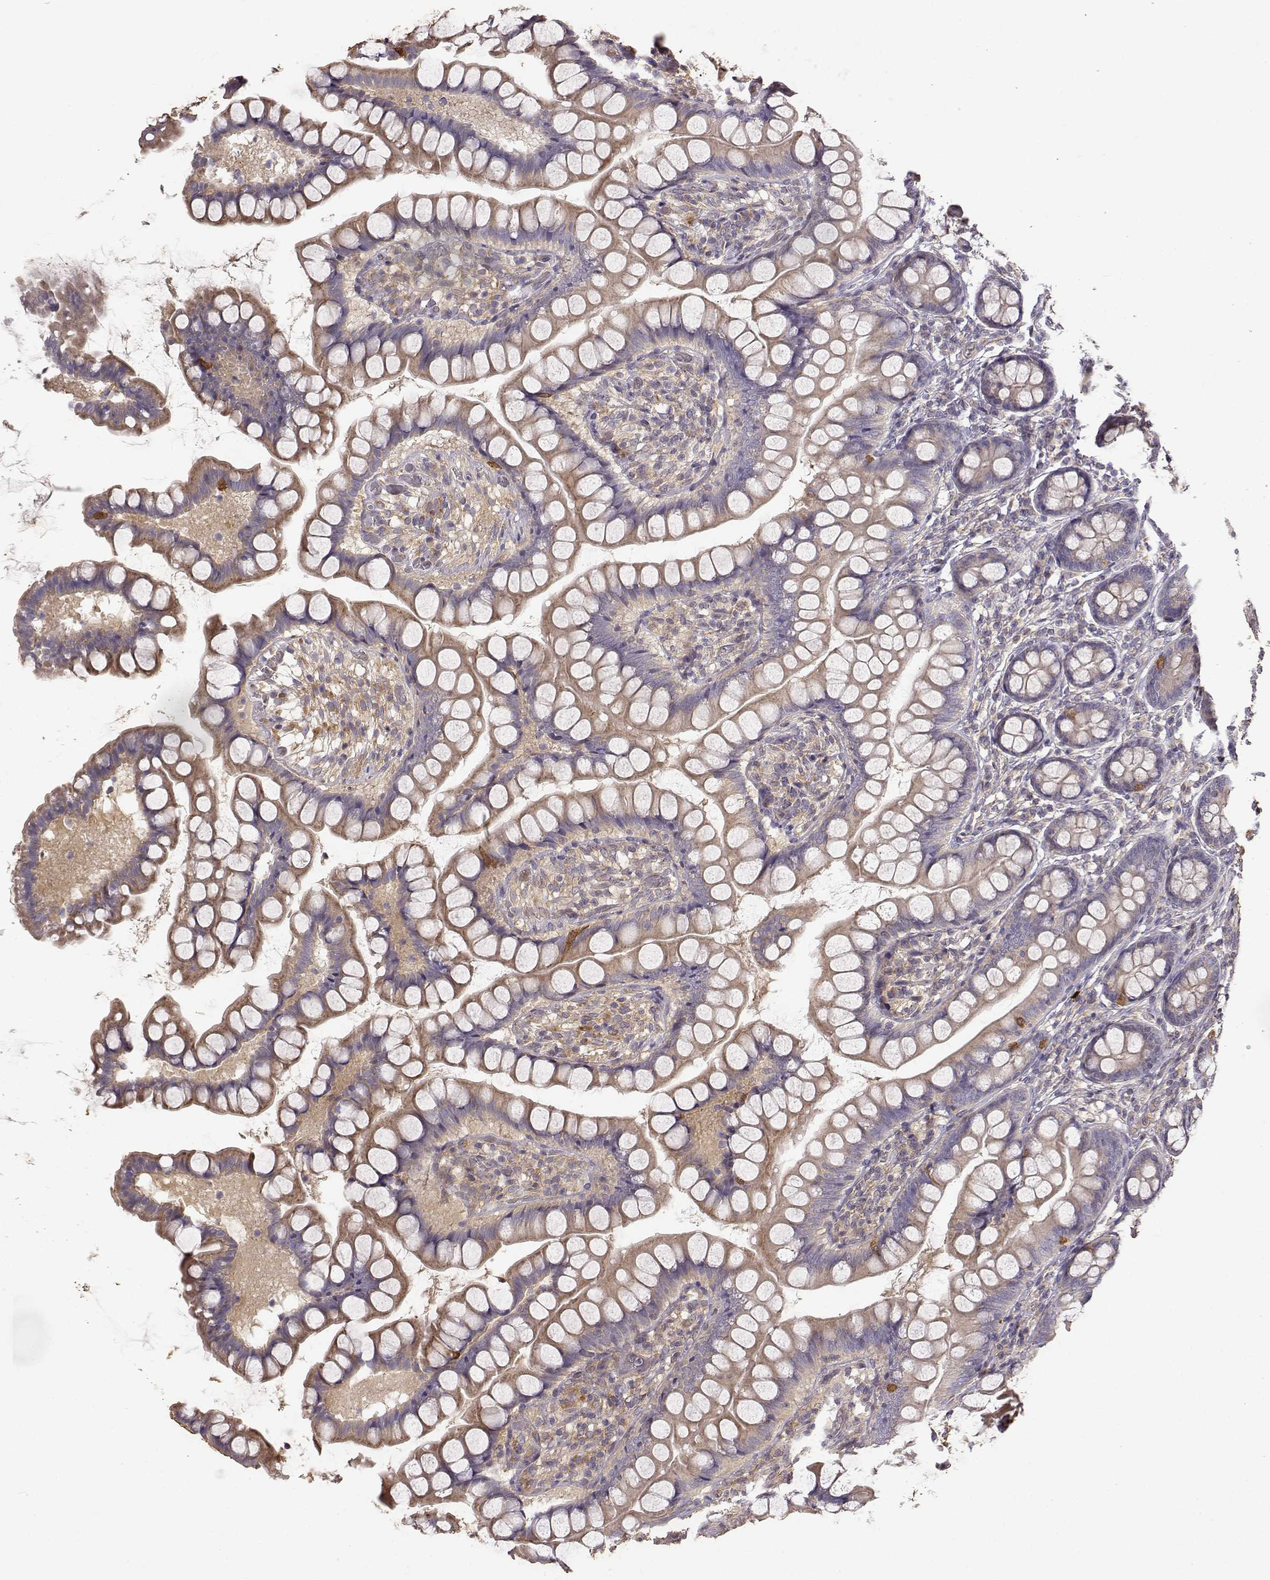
{"staining": {"intensity": "moderate", "quantity": ">75%", "location": "cytoplasmic/membranous"}, "tissue": "small intestine", "cell_type": "Glandular cells", "image_type": "normal", "snomed": [{"axis": "morphology", "description": "Normal tissue, NOS"}, {"axis": "topography", "description": "Small intestine"}], "caption": "Immunohistochemical staining of benign small intestine reveals moderate cytoplasmic/membranous protein staining in about >75% of glandular cells. Immunohistochemistry stains the protein of interest in brown and the nuclei are stained blue.", "gene": "CRIM1", "patient": {"sex": "male", "age": 70}}